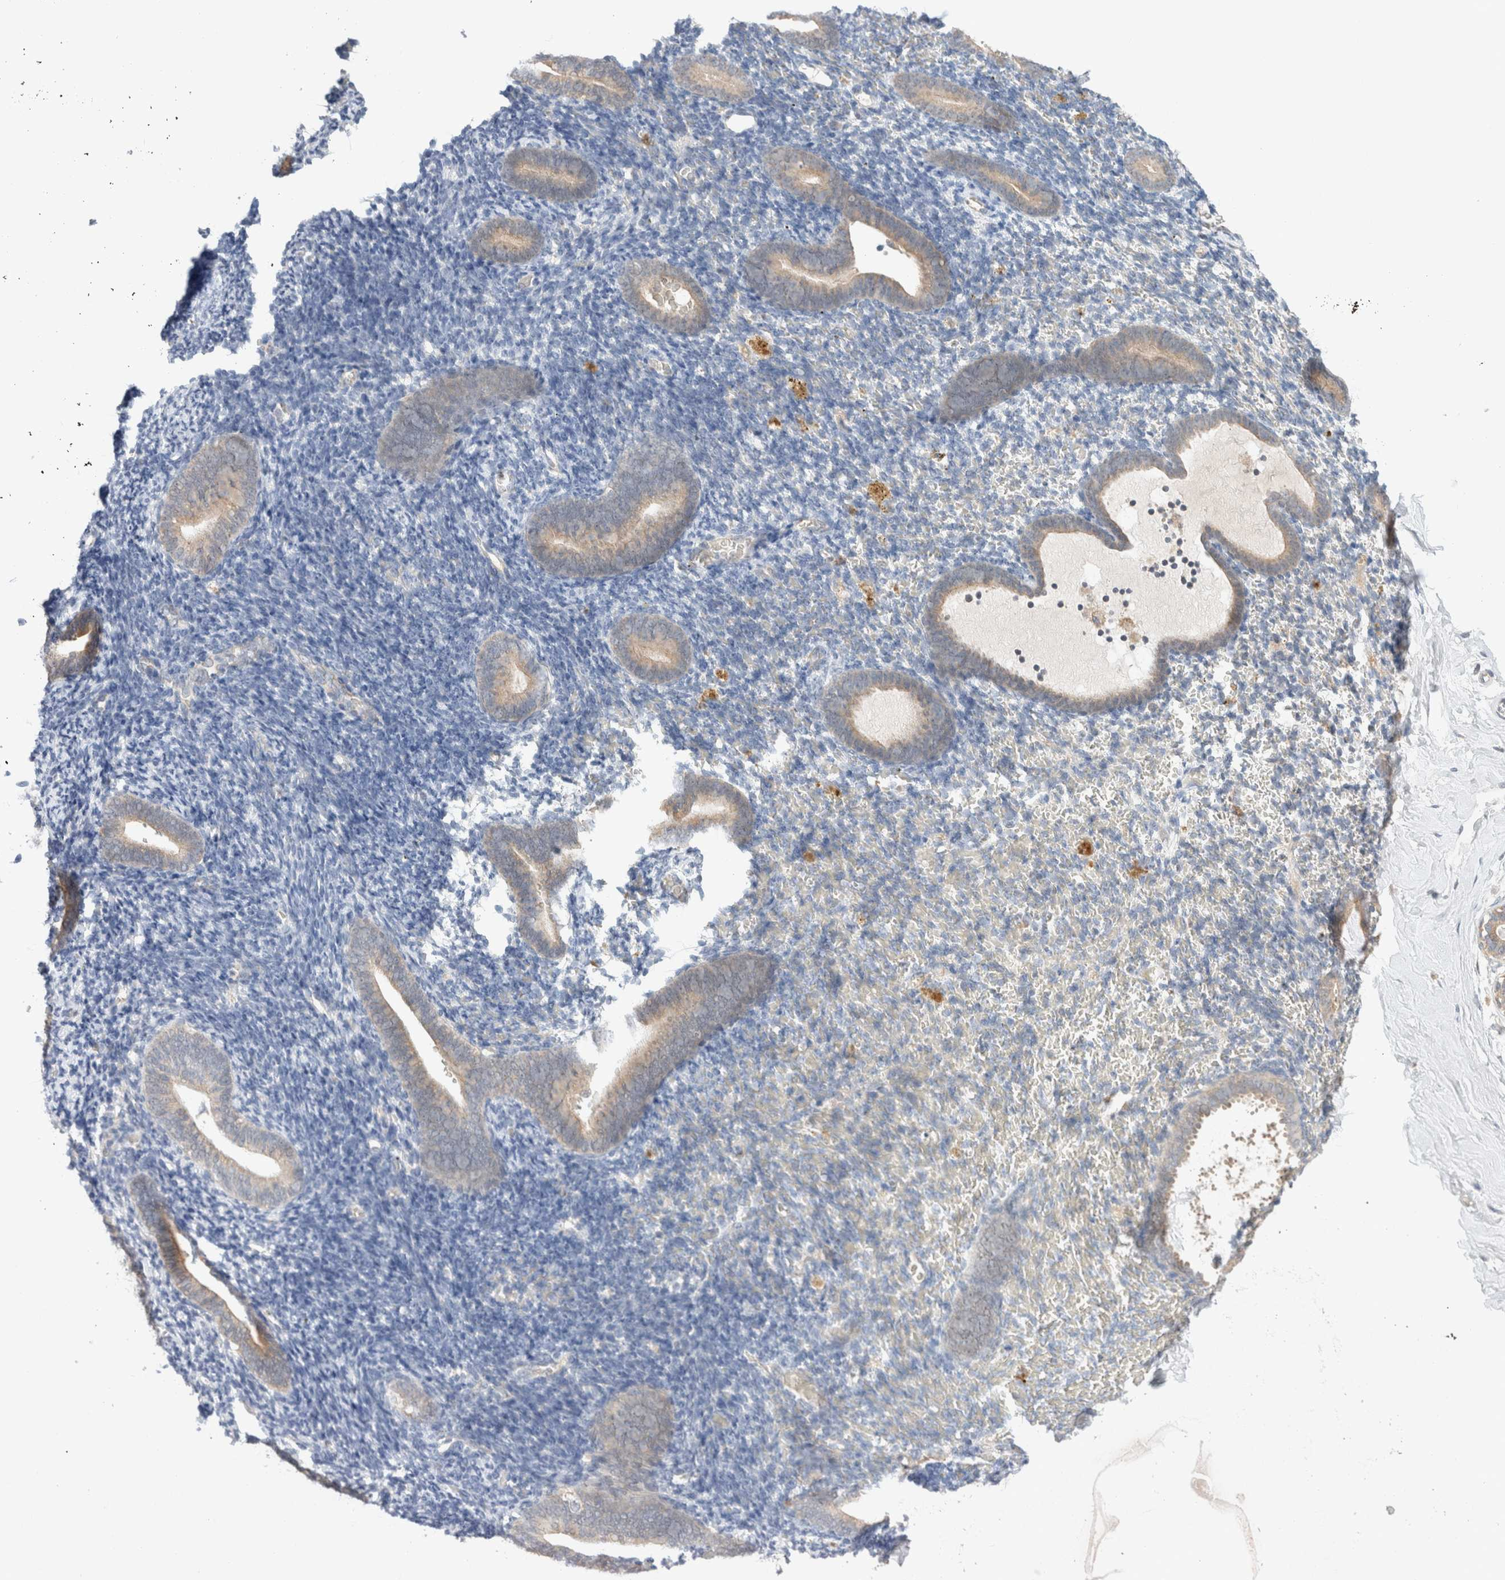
{"staining": {"intensity": "negative", "quantity": "none", "location": "none"}, "tissue": "endometrium", "cell_type": "Cells in endometrial stroma", "image_type": "normal", "snomed": [{"axis": "morphology", "description": "Normal tissue, NOS"}, {"axis": "topography", "description": "Endometrium"}], "caption": "The photomicrograph reveals no significant positivity in cells in endometrial stroma of endometrium. Nuclei are stained in blue.", "gene": "CA13", "patient": {"sex": "female", "age": 51}}